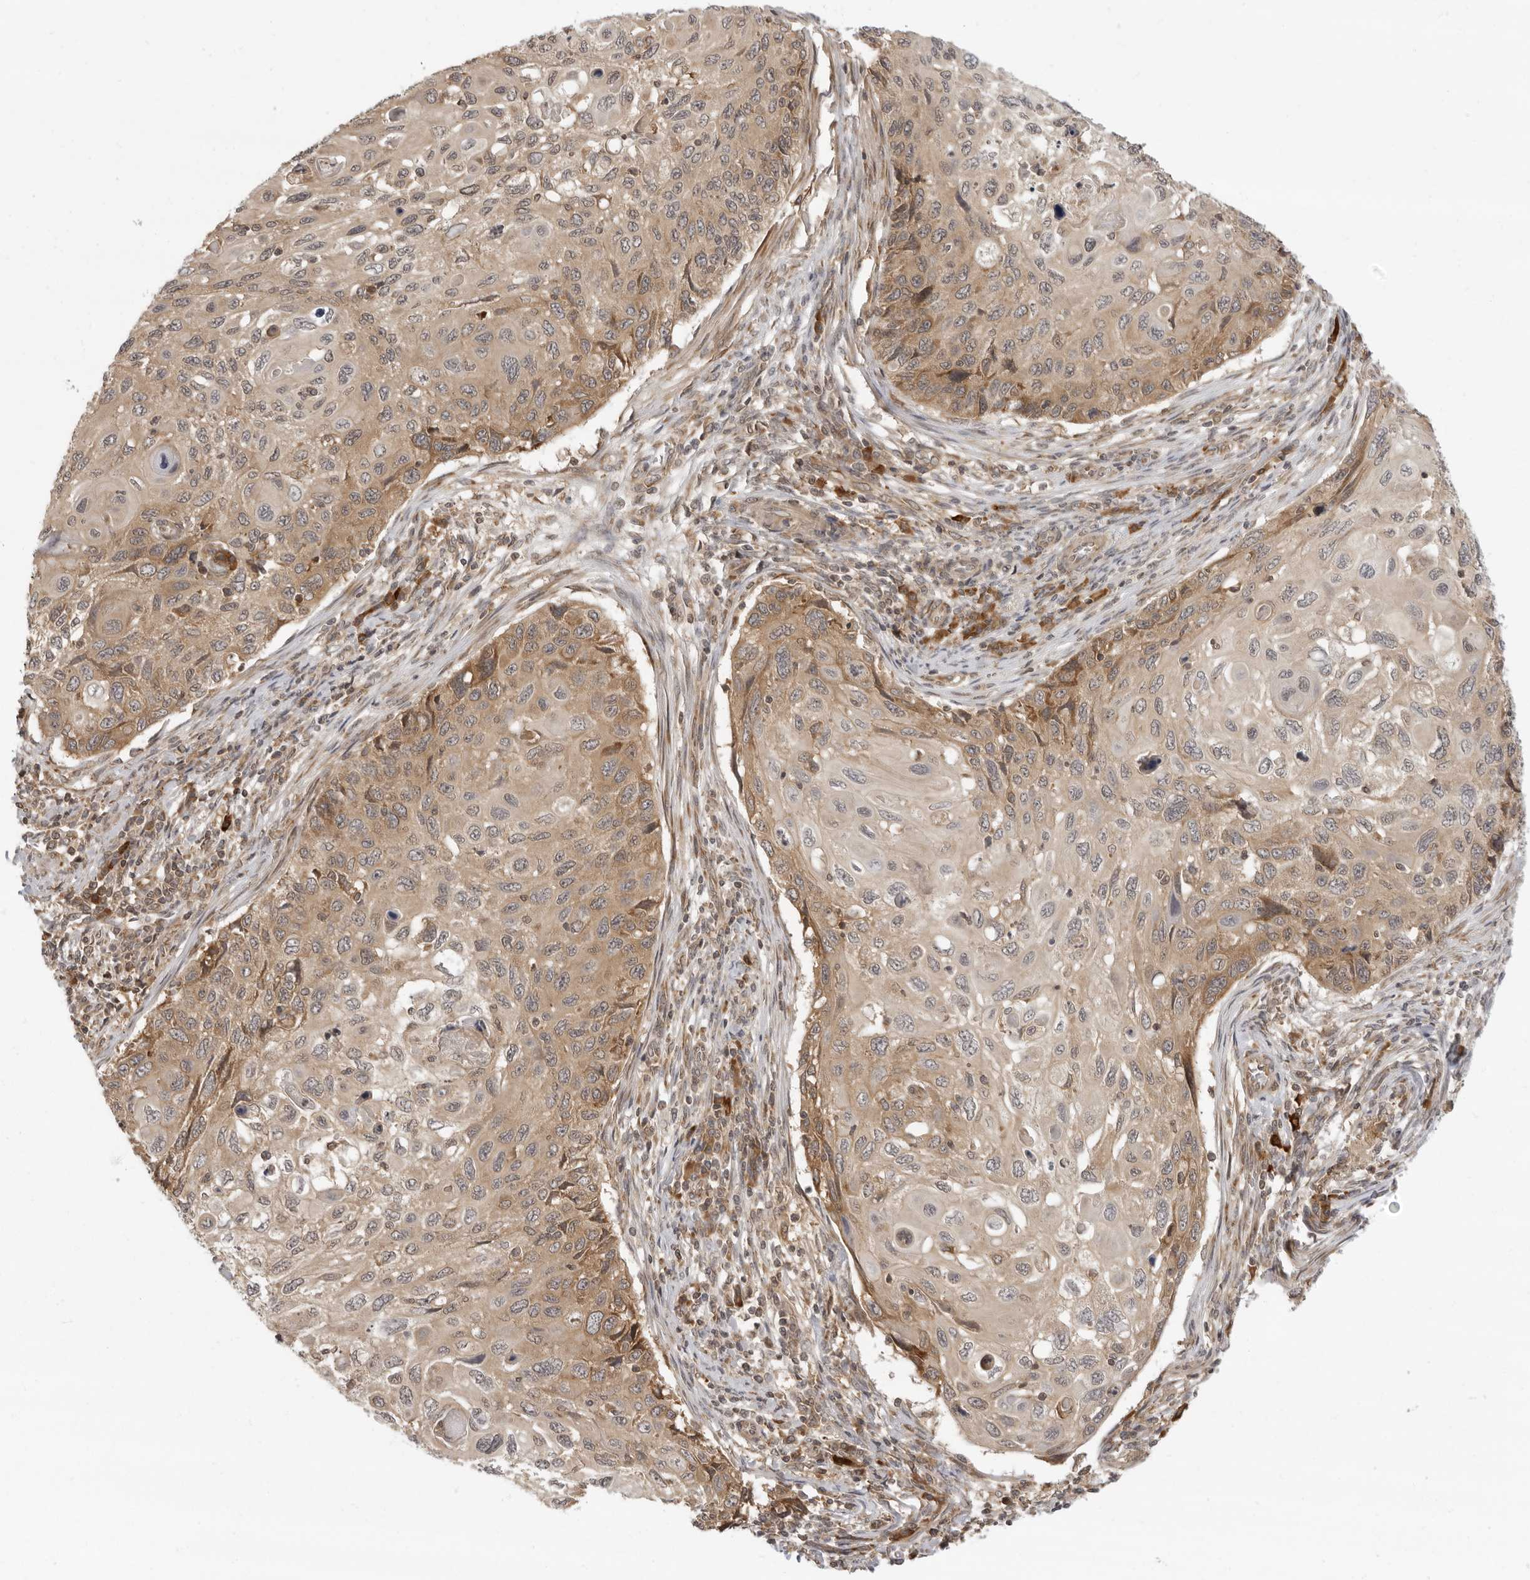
{"staining": {"intensity": "moderate", "quantity": ">75%", "location": "cytoplasmic/membranous"}, "tissue": "cervical cancer", "cell_type": "Tumor cells", "image_type": "cancer", "snomed": [{"axis": "morphology", "description": "Squamous cell carcinoma, NOS"}, {"axis": "topography", "description": "Cervix"}], "caption": "Immunohistochemical staining of squamous cell carcinoma (cervical) demonstrates medium levels of moderate cytoplasmic/membranous protein staining in approximately >75% of tumor cells. The staining was performed using DAB (3,3'-diaminobenzidine) to visualize the protein expression in brown, while the nuclei were stained in blue with hematoxylin (Magnification: 20x).", "gene": "PRRC2A", "patient": {"sex": "female", "age": 70}}